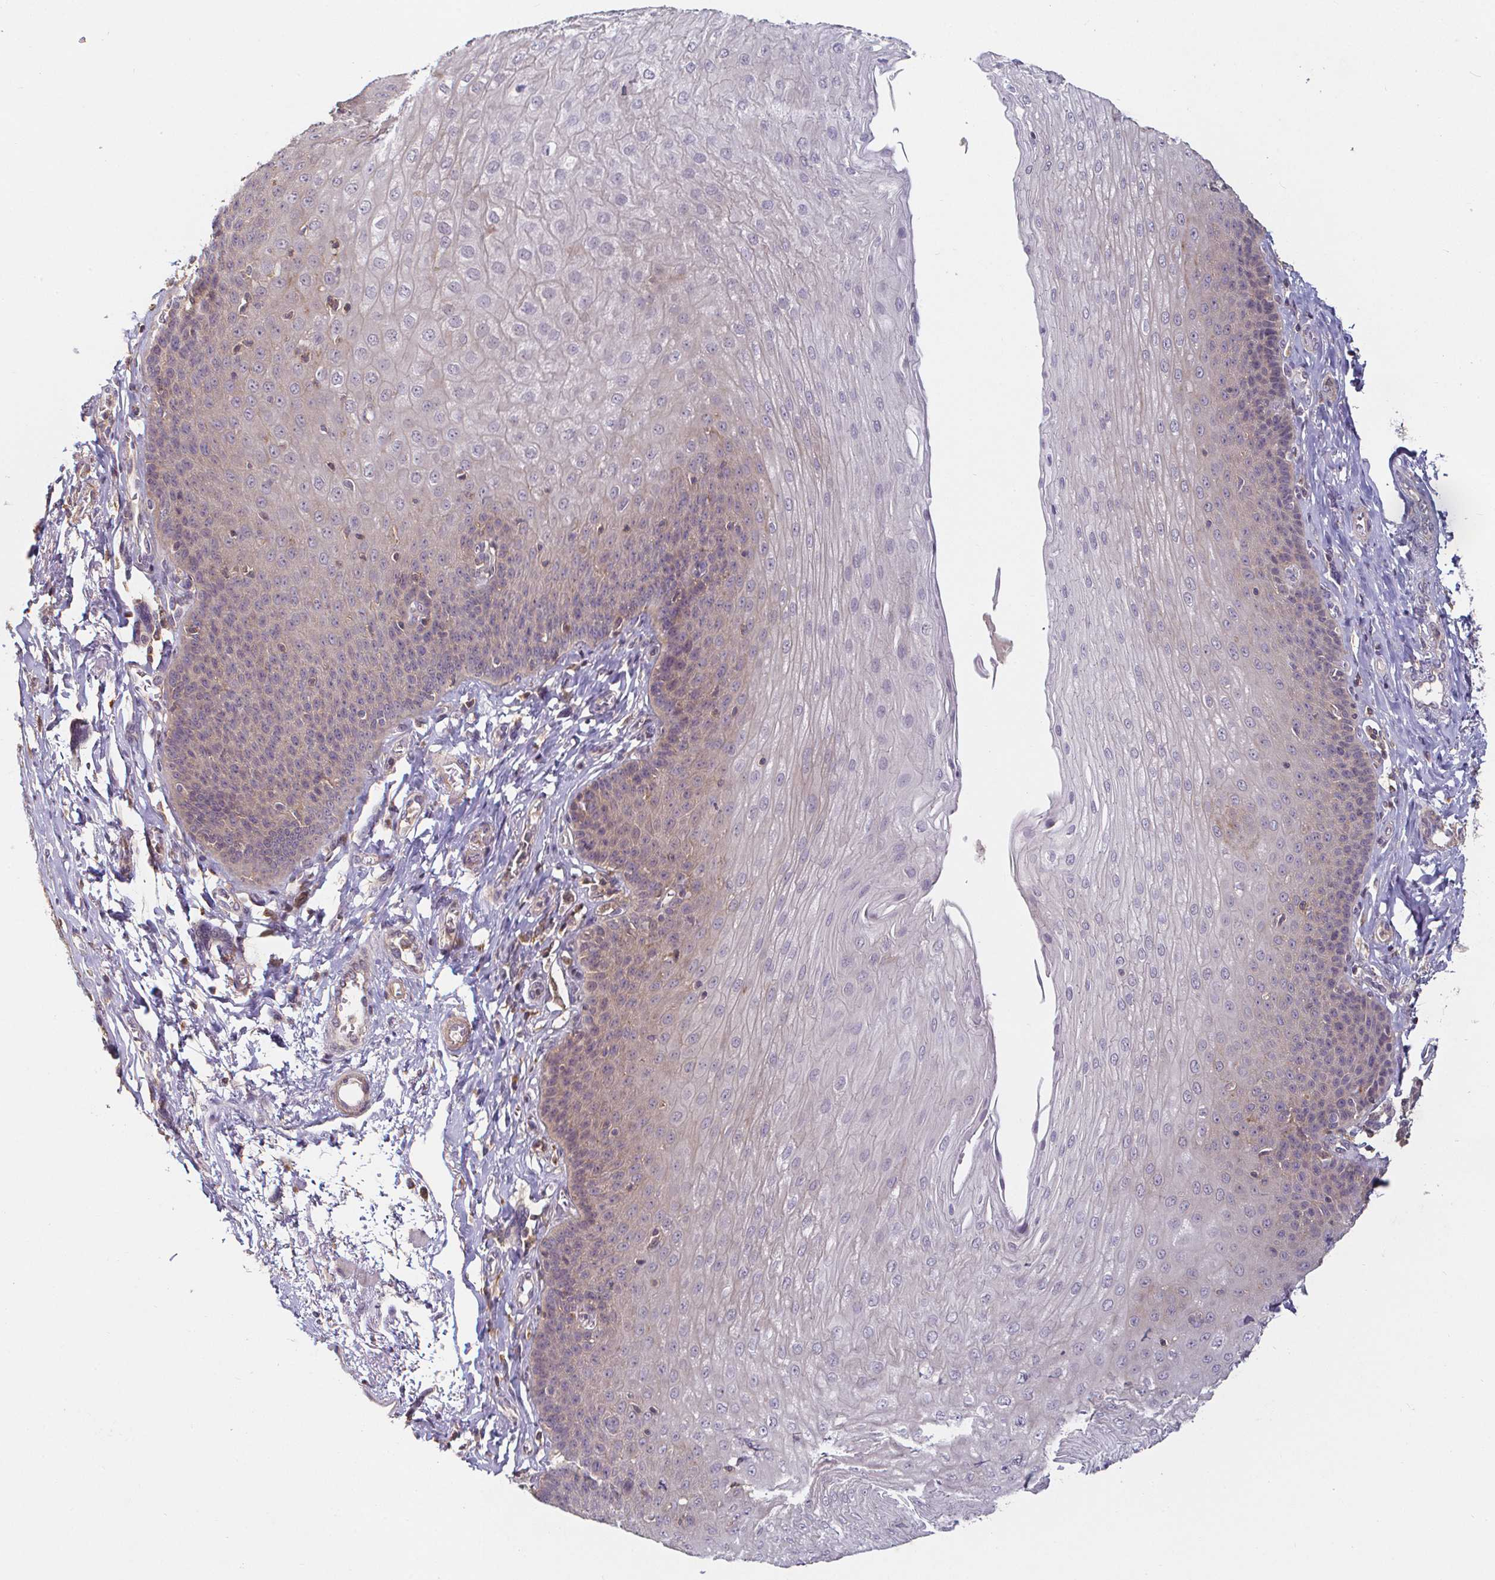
{"staining": {"intensity": "negative", "quantity": "none", "location": "none"}, "tissue": "esophagus", "cell_type": "Squamous epithelial cells", "image_type": "normal", "snomed": [{"axis": "morphology", "description": "Normal tissue, NOS"}, {"axis": "topography", "description": "Esophagus"}], "caption": "Immunohistochemistry (IHC) of unremarkable human esophagus shows no staining in squamous epithelial cells.", "gene": "CDH18", "patient": {"sex": "female", "age": 81}}